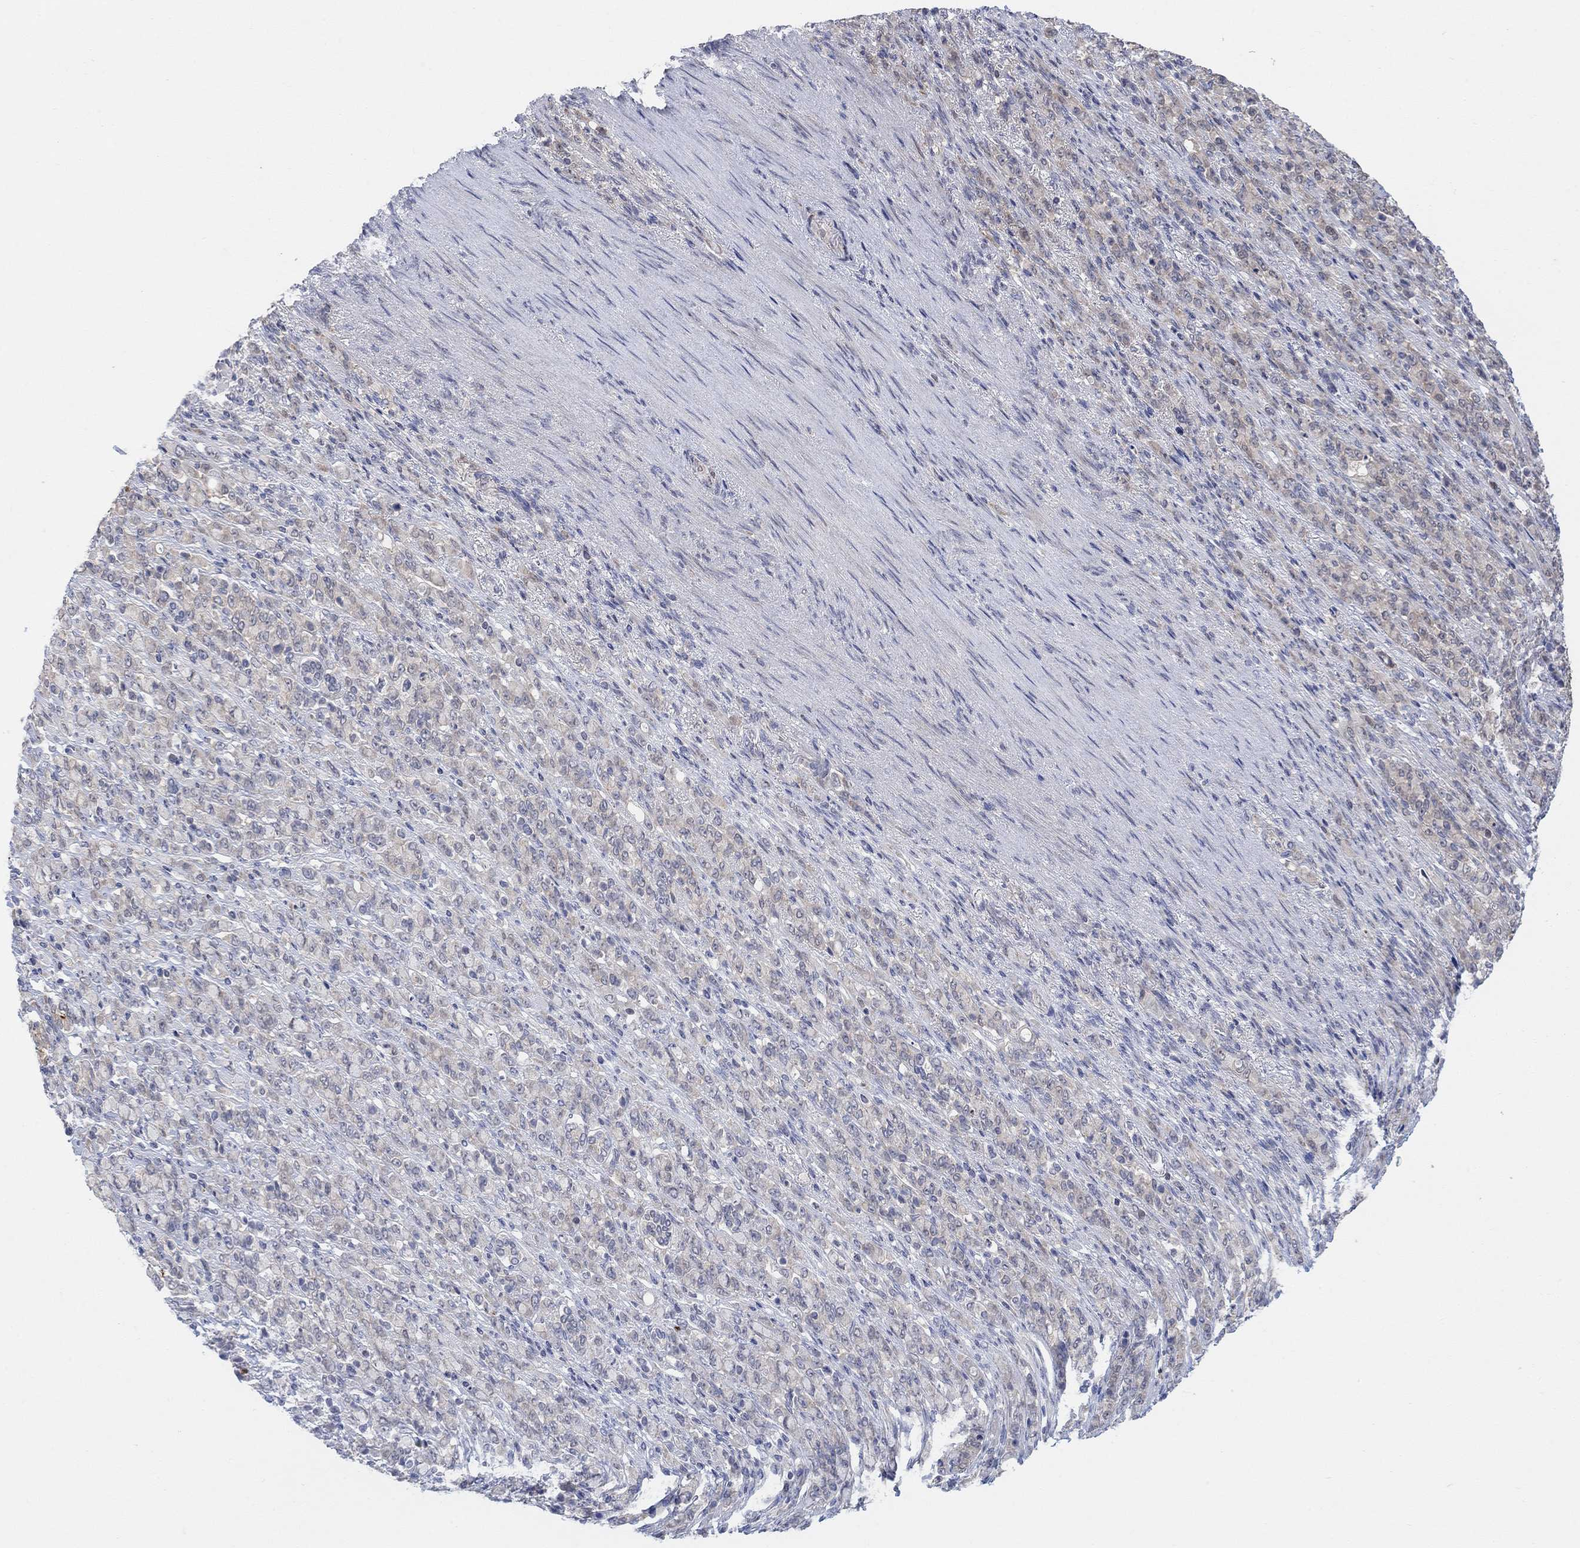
{"staining": {"intensity": "moderate", "quantity": "<25%", "location": "cytoplasmic/membranous"}, "tissue": "stomach cancer", "cell_type": "Tumor cells", "image_type": "cancer", "snomed": [{"axis": "morphology", "description": "Normal tissue, NOS"}, {"axis": "morphology", "description": "Adenocarcinoma, NOS"}, {"axis": "topography", "description": "Stomach"}], "caption": "Human stomach cancer stained for a protein (brown) exhibits moderate cytoplasmic/membranous positive staining in approximately <25% of tumor cells.", "gene": "CNTF", "patient": {"sex": "female", "age": 79}}